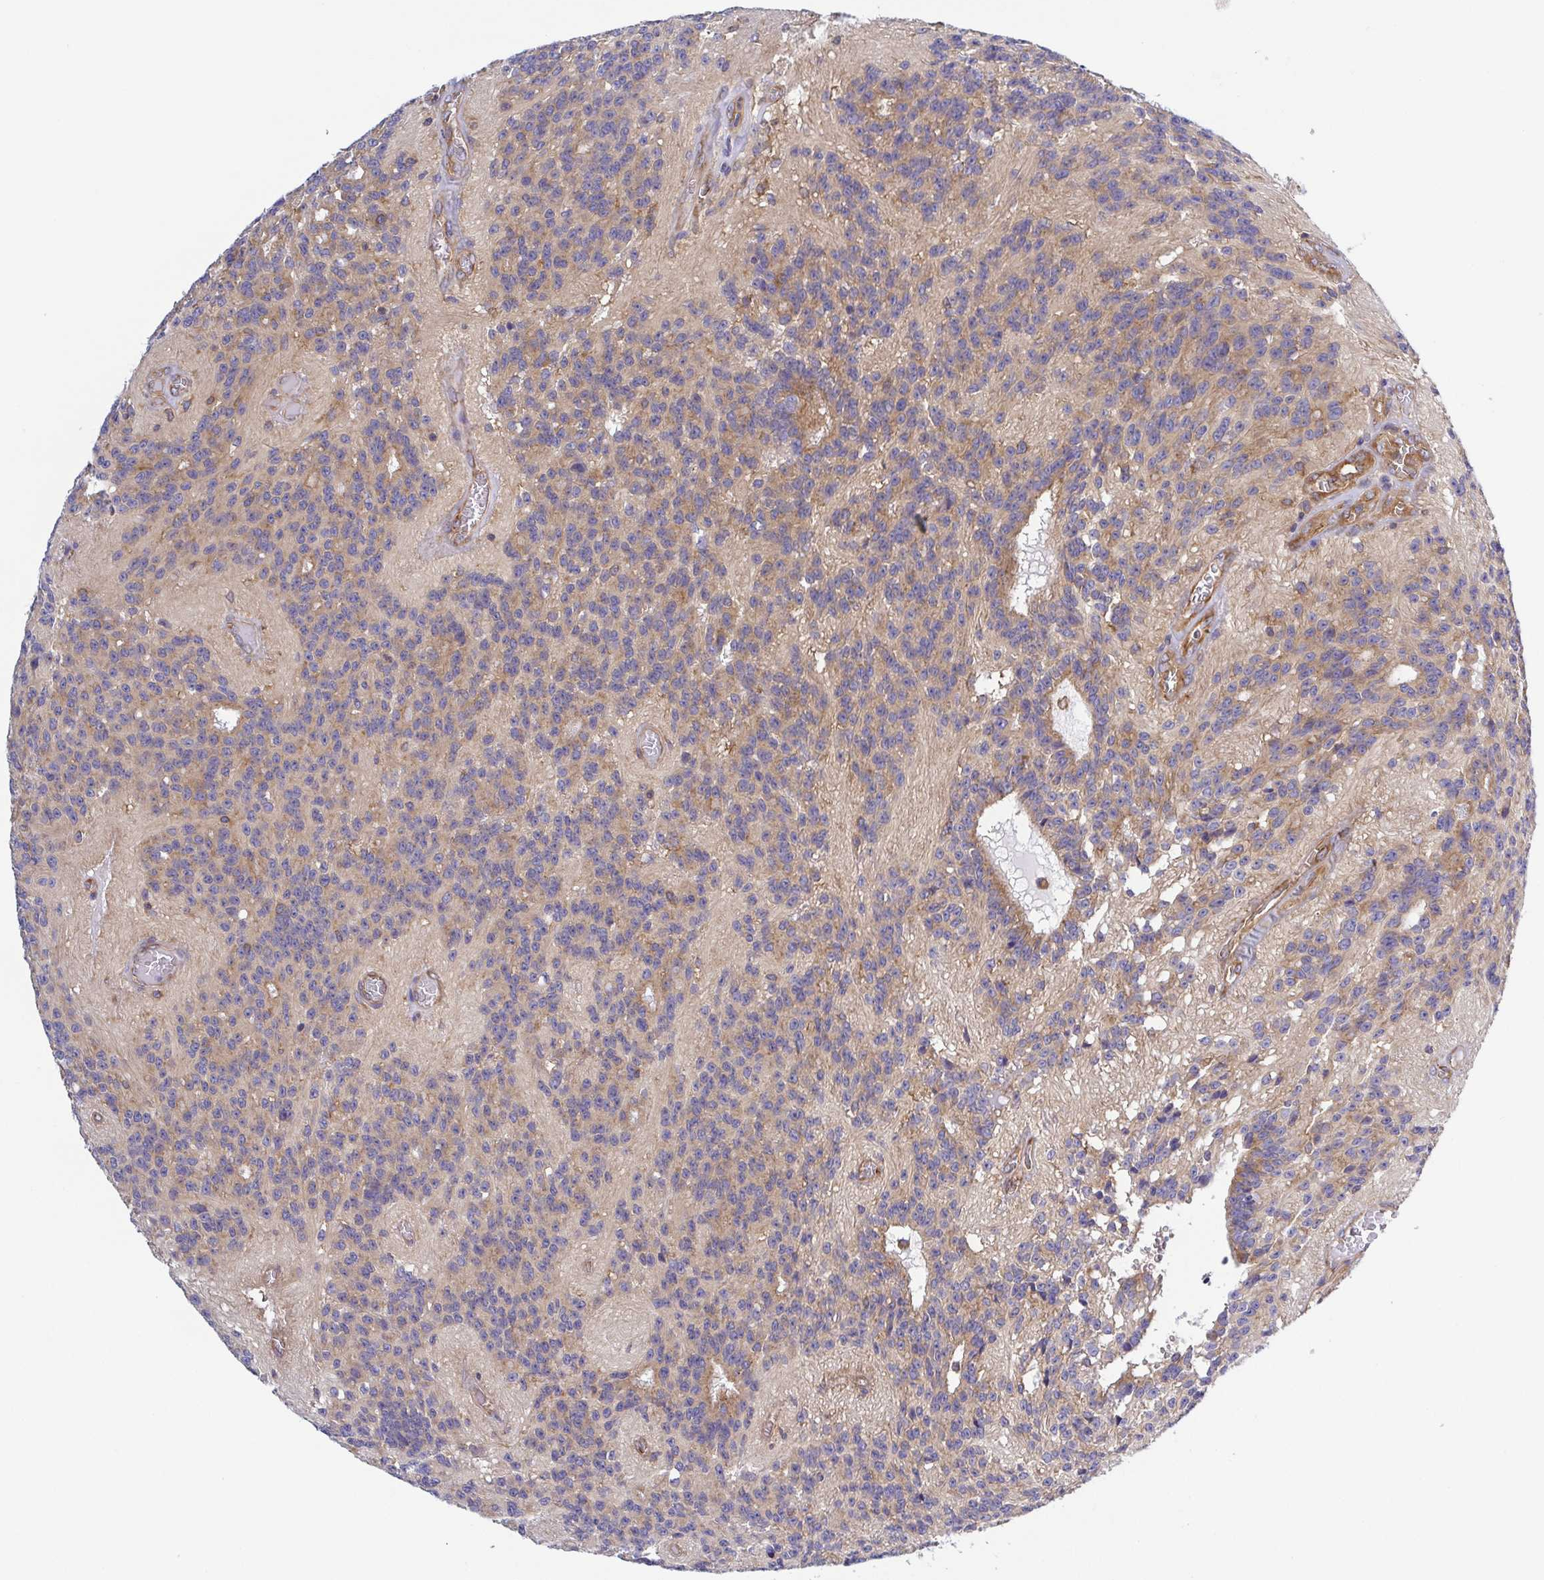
{"staining": {"intensity": "weak", "quantity": "<25%", "location": "cytoplasmic/membranous"}, "tissue": "glioma", "cell_type": "Tumor cells", "image_type": "cancer", "snomed": [{"axis": "morphology", "description": "Glioma, malignant, Low grade"}, {"axis": "topography", "description": "Brain"}], "caption": "Tumor cells show no significant expression in malignant low-grade glioma.", "gene": "KIF5B", "patient": {"sex": "male", "age": 31}}